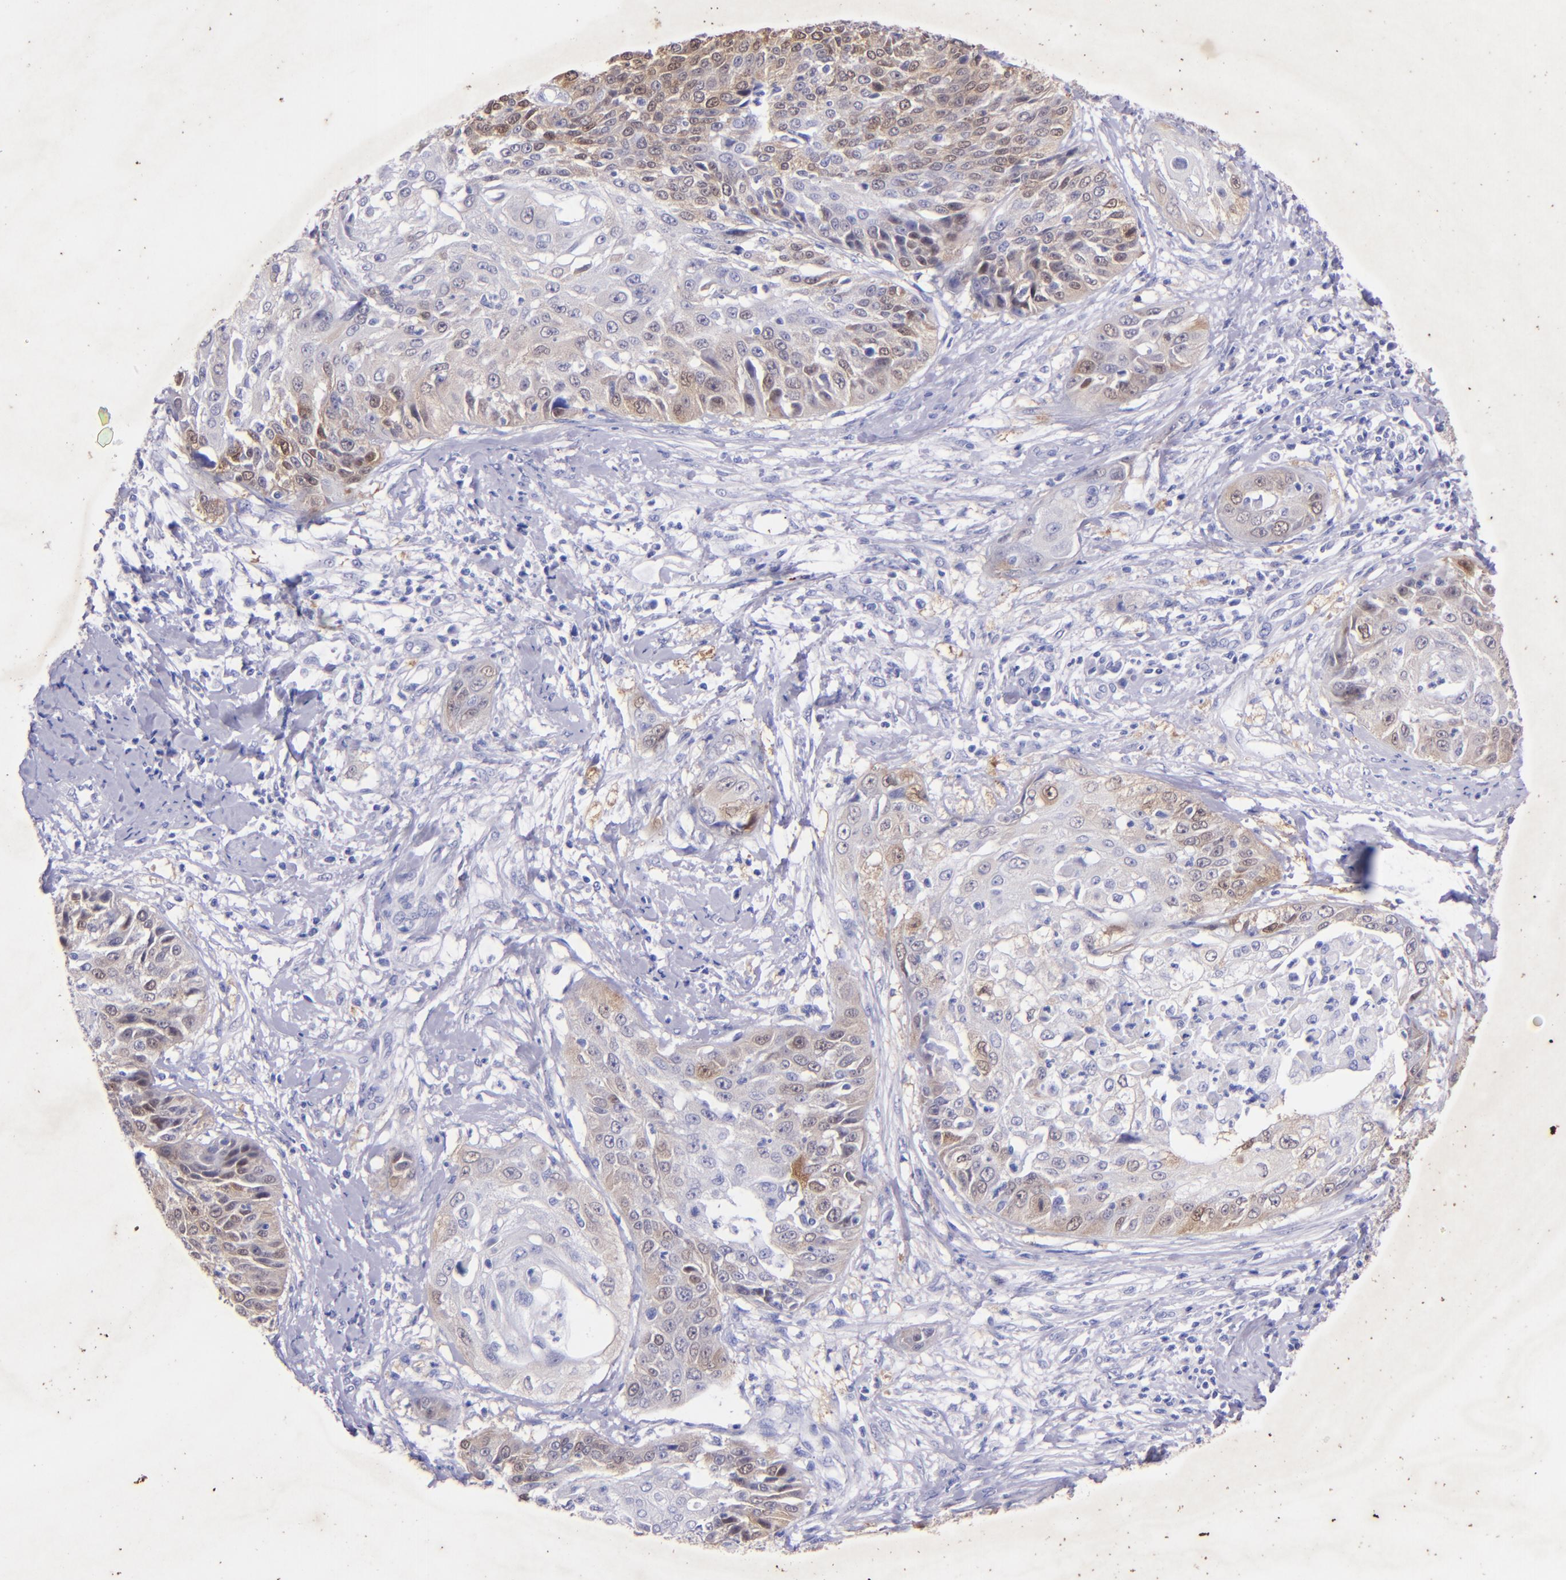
{"staining": {"intensity": "weak", "quantity": "<25%", "location": "cytoplasmic/membranous"}, "tissue": "cervical cancer", "cell_type": "Tumor cells", "image_type": "cancer", "snomed": [{"axis": "morphology", "description": "Squamous cell carcinoma, NOS"}, {"axis": "topography", "description": "Cervix"}], "caption": "Cervical cancer stained for a protein using immunohistochemistry (IHC) shows no expression tumor cells.", "gene": "UCHL1", "patient": {"sex": "female", "age": 64}}